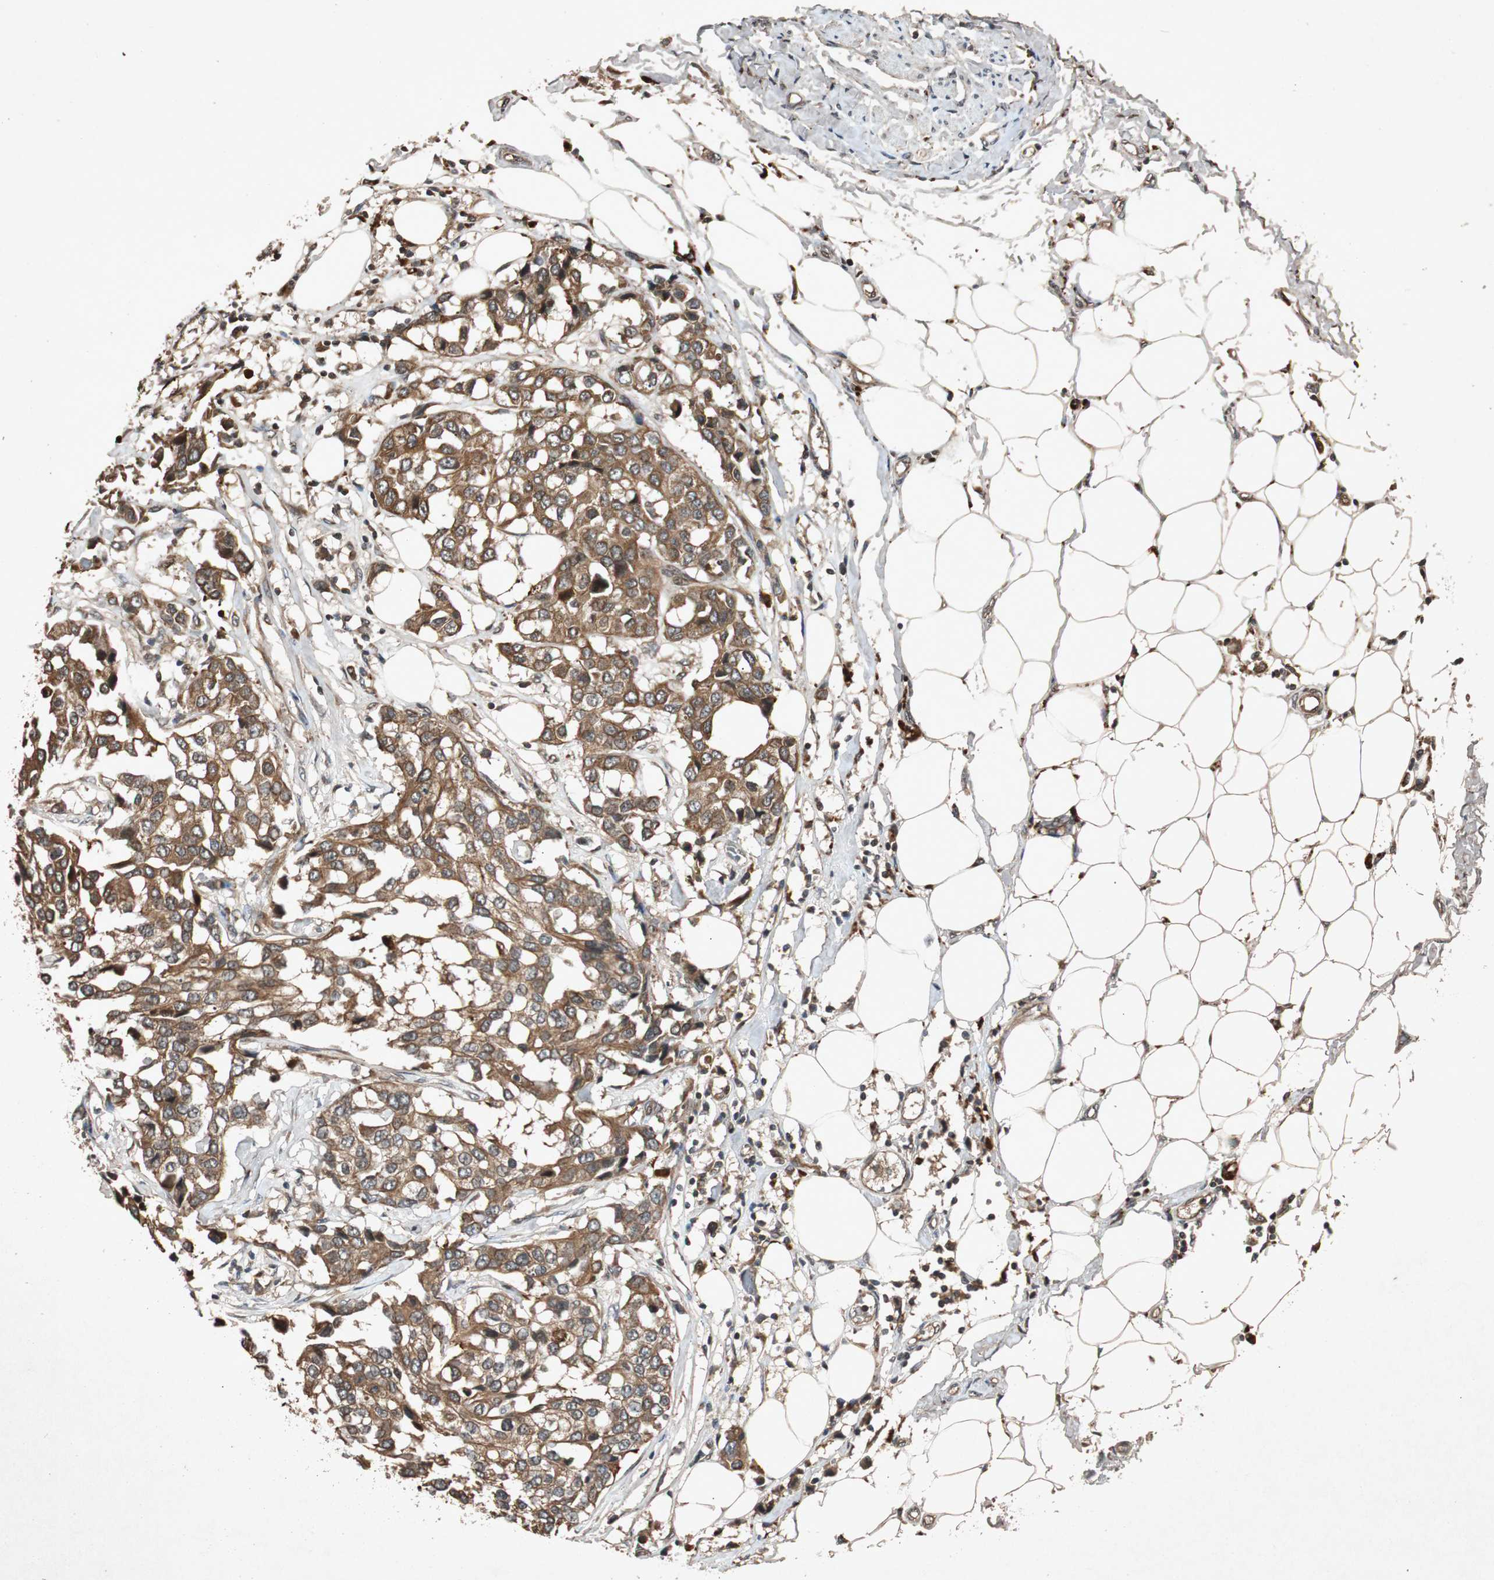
{"staining": {"intensity": "strong", "quantity": ">75%", "location": "cytoplasmic/membranous"}, "tissue": "breast cancer", "cell_type": "Tumor cells", "image_type": "cancer", "snomed": [{"axis": "morphology", "description": "Duct carcinoma"}, {"axis": "topography", "description": "Breast"}], "caption": "Infiltrating ductal carcinoma (breast) stained for a protein (brown) exhibits strong cytoplasmic/membranous positive expression in about >75% of tumor cells.", "gene": "SLIT2", "patient": {"sex": "female", "age": 80}}